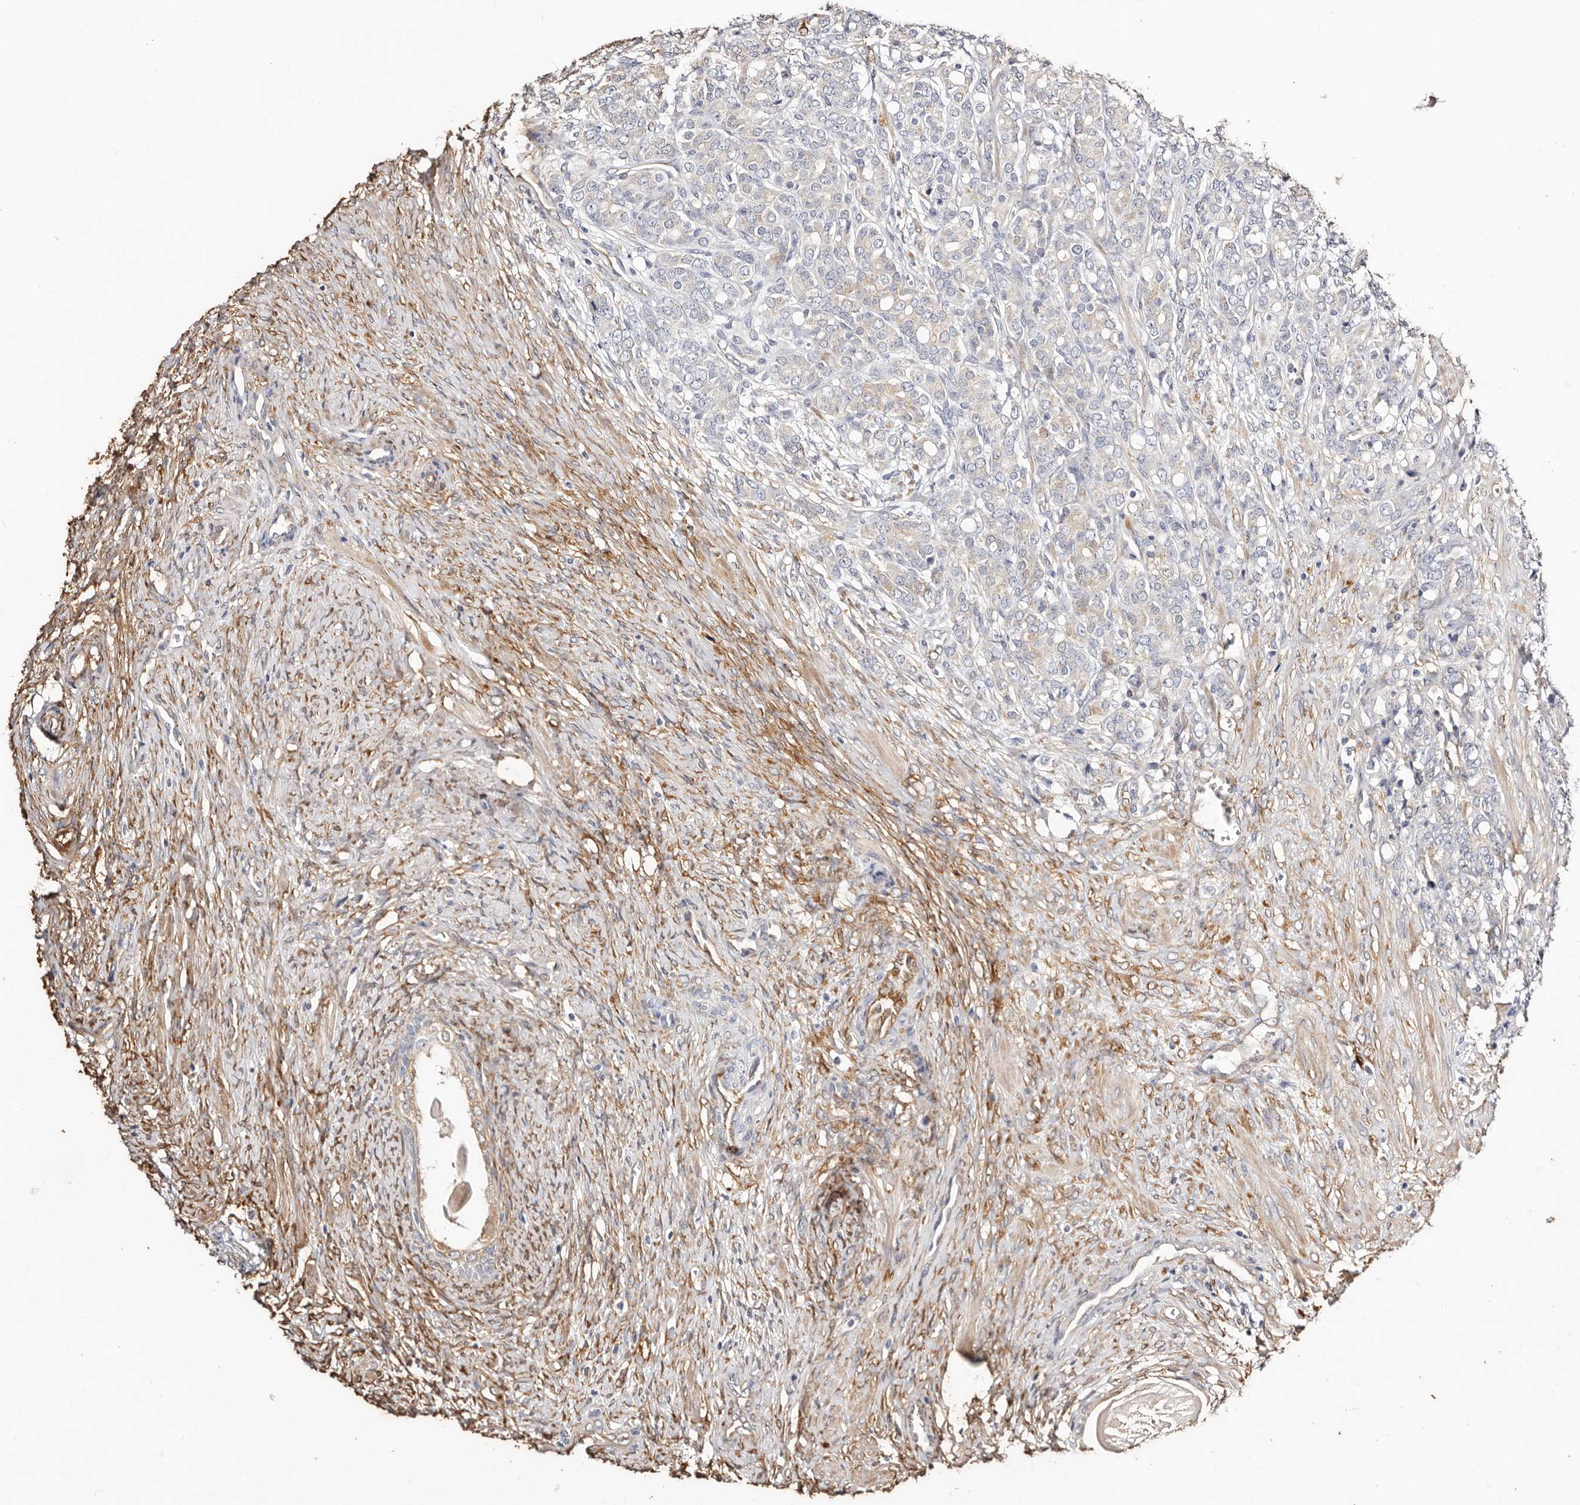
{"staining": {"intensity": "moderate", "quantity": "<25%", "location": "cytoplasmic/membranous"}, "tissue": "prostate cancer", "cell_type": "Tumor cells", "image_type": "cancer", "snomed": [{"axis": "morphology", "description": "Adenocarcinoma, High grade"}, {"axis": "topography", "description": "Prostate"}], "caption": "Tumor cells demonstrate low levels of moderate cytoplasmic/membranous expression in about <25% of cells in human prostate cancer (adenocarcinoma (high-grade)).", "gene": "TGM2", "patient": {"sex": "male", "age": 62}}